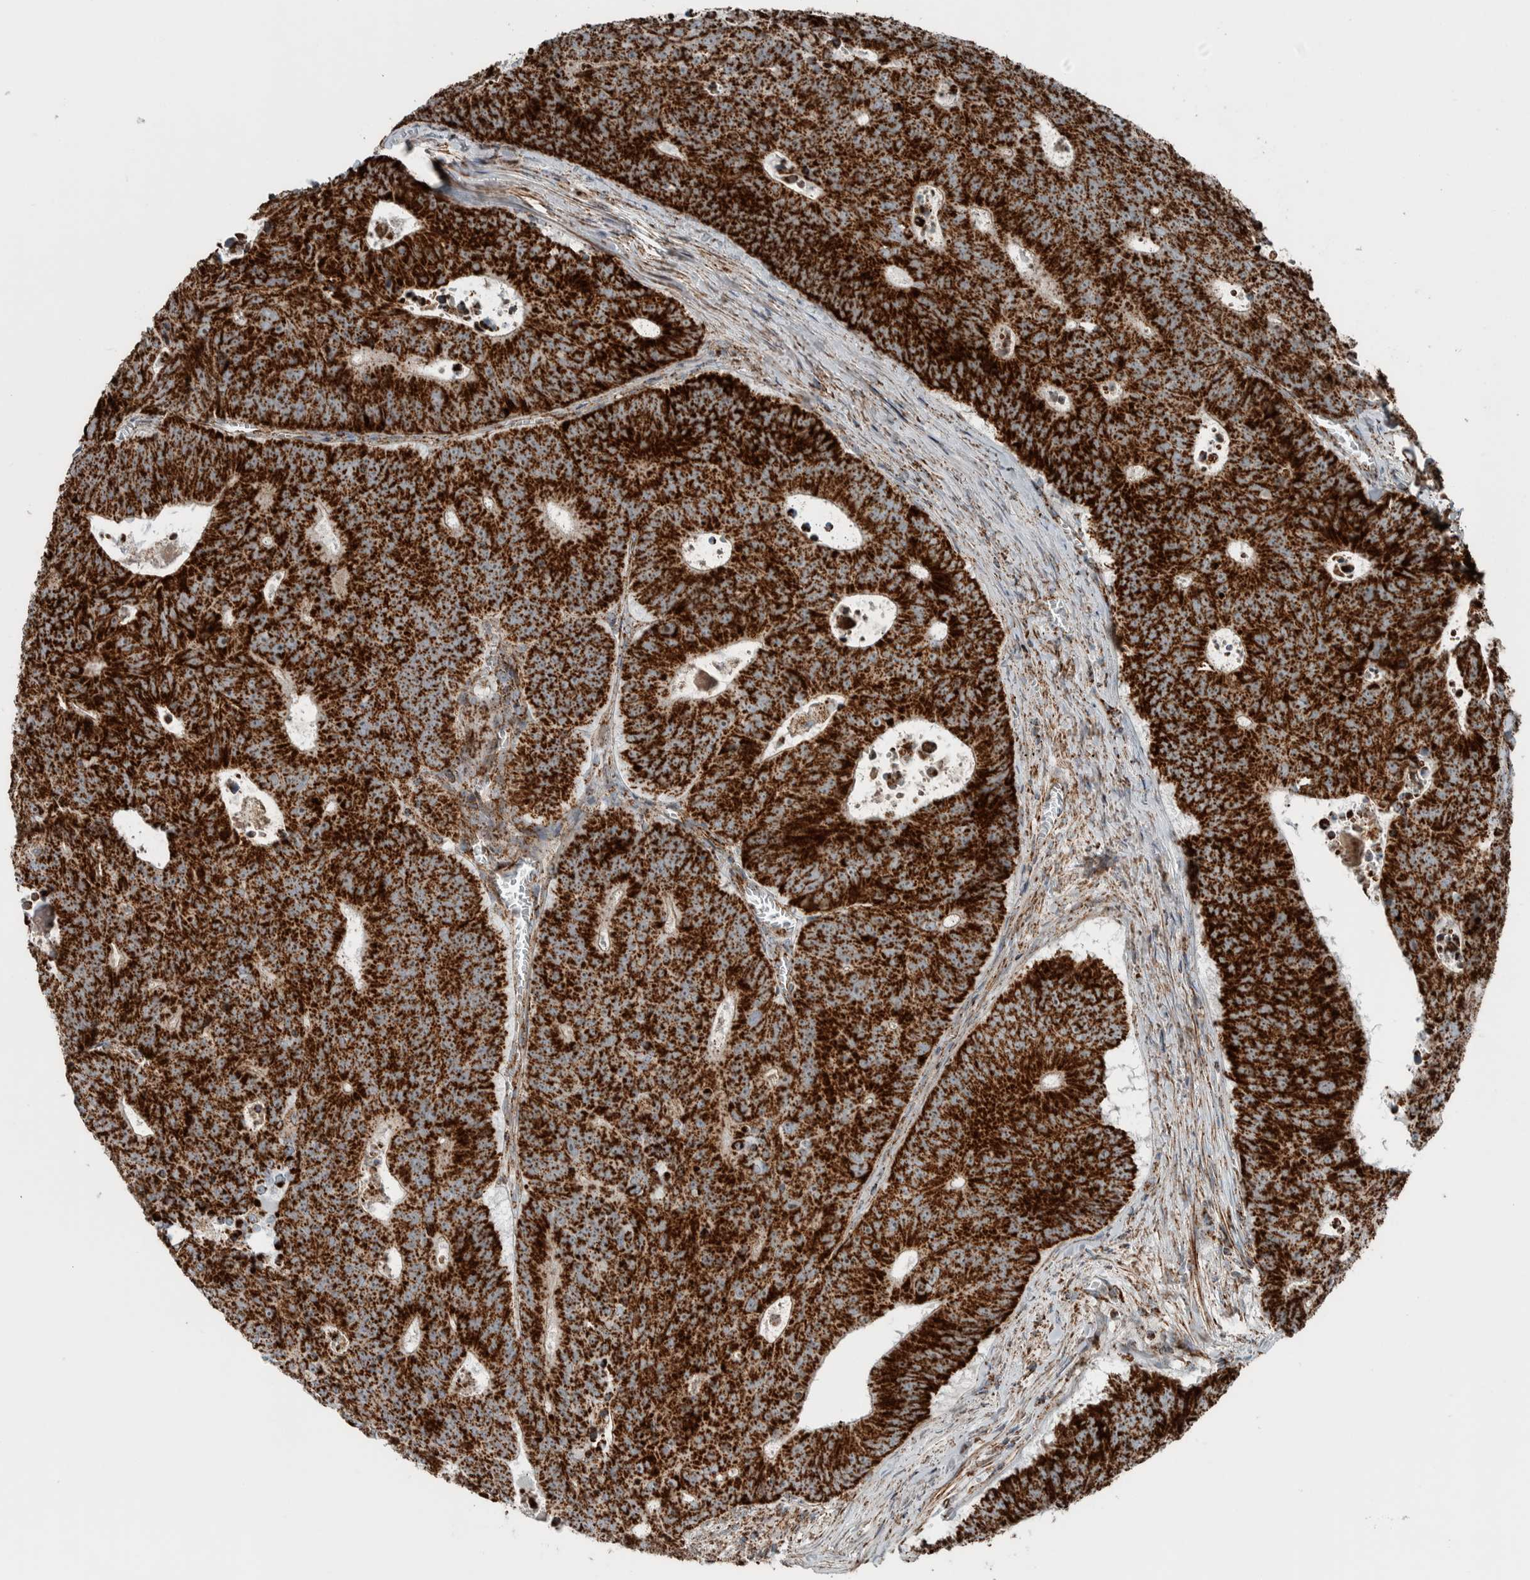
{"staining": {"intensity": "strong", "quantity": ">75%", "location": "cytoplasmic/membranous"}, "tissue": "colorectal cancer", "cell_type": "Tumor cells", "image_type": "cancer", "snomed": [{"axis": "morphology", "description": "Adenocarcinoma, NOS"}, {"axis": "topography", "description": "Colon"}], "caption": "A high-resolution photomicrograph shows immunohistochemistry (IHC) staining of colorectal adenocarcinoma, which demonstrates strong cytoplasmic/membranous staining in about >75% of tumor cells.", "gene": "CNTROB", "patient": {"sex": "male", "age": 87}}